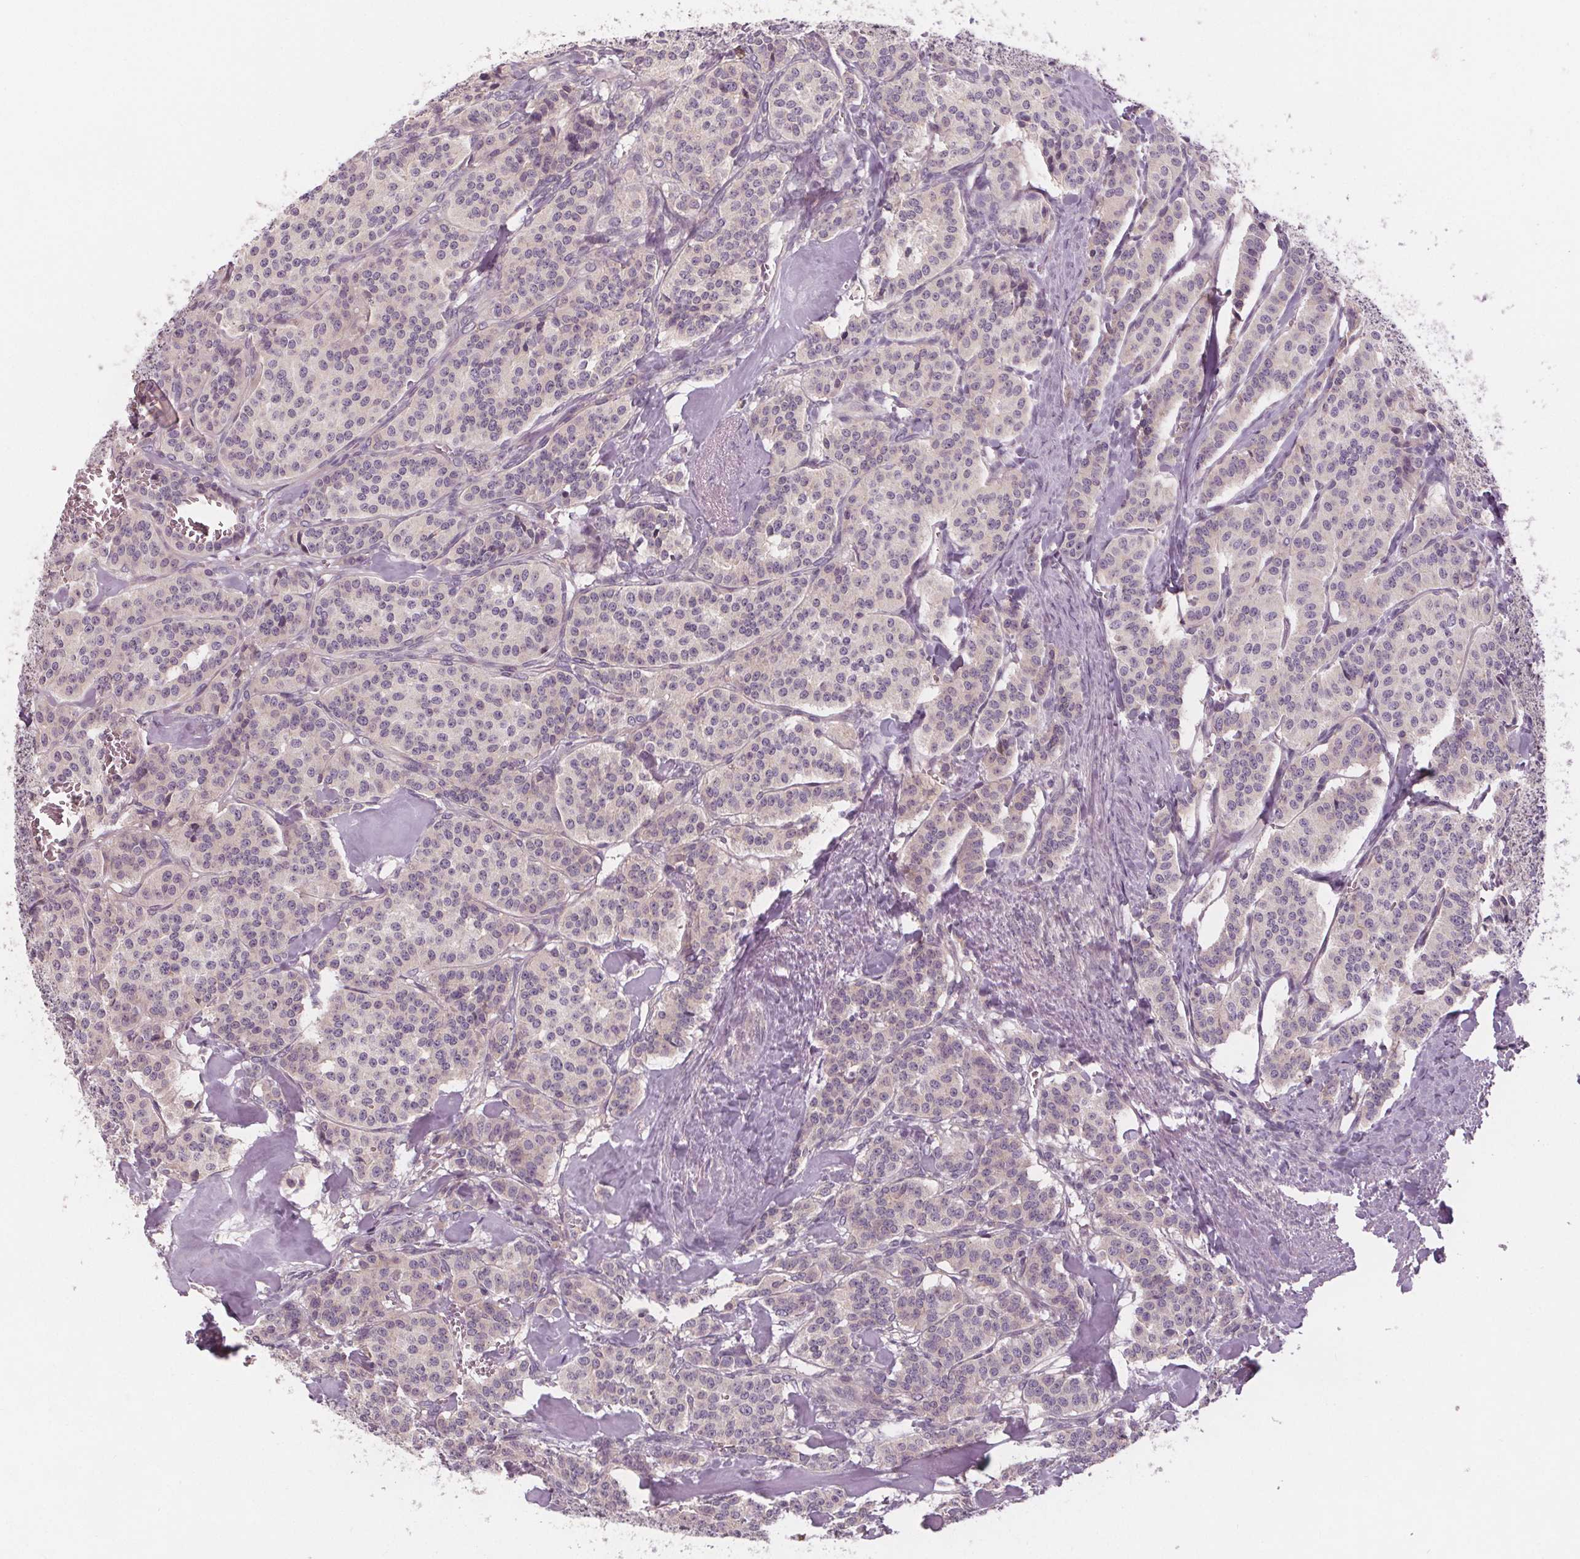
{"staining": {"intensity": "negative", "quantity": "none", "location": "none"}, "tissue": "carcinoid", "cell_type": "Tumor cells", "image_type": "cancer", "snomed": [{"axis": "morphology", "description": "Normal tissue, NOS"}, {"axis": "morphology", "description": "Carcinoid, malignant, NOS"}, {"axis": "topography", "description": "Lung"}], "caption": "This is an immunohistochemistry histopathology image of malignant carcinoid. There is no positivity in tumor cells.", "gene": "VNN1", "patient": {"sex": "female", "age": 46}}